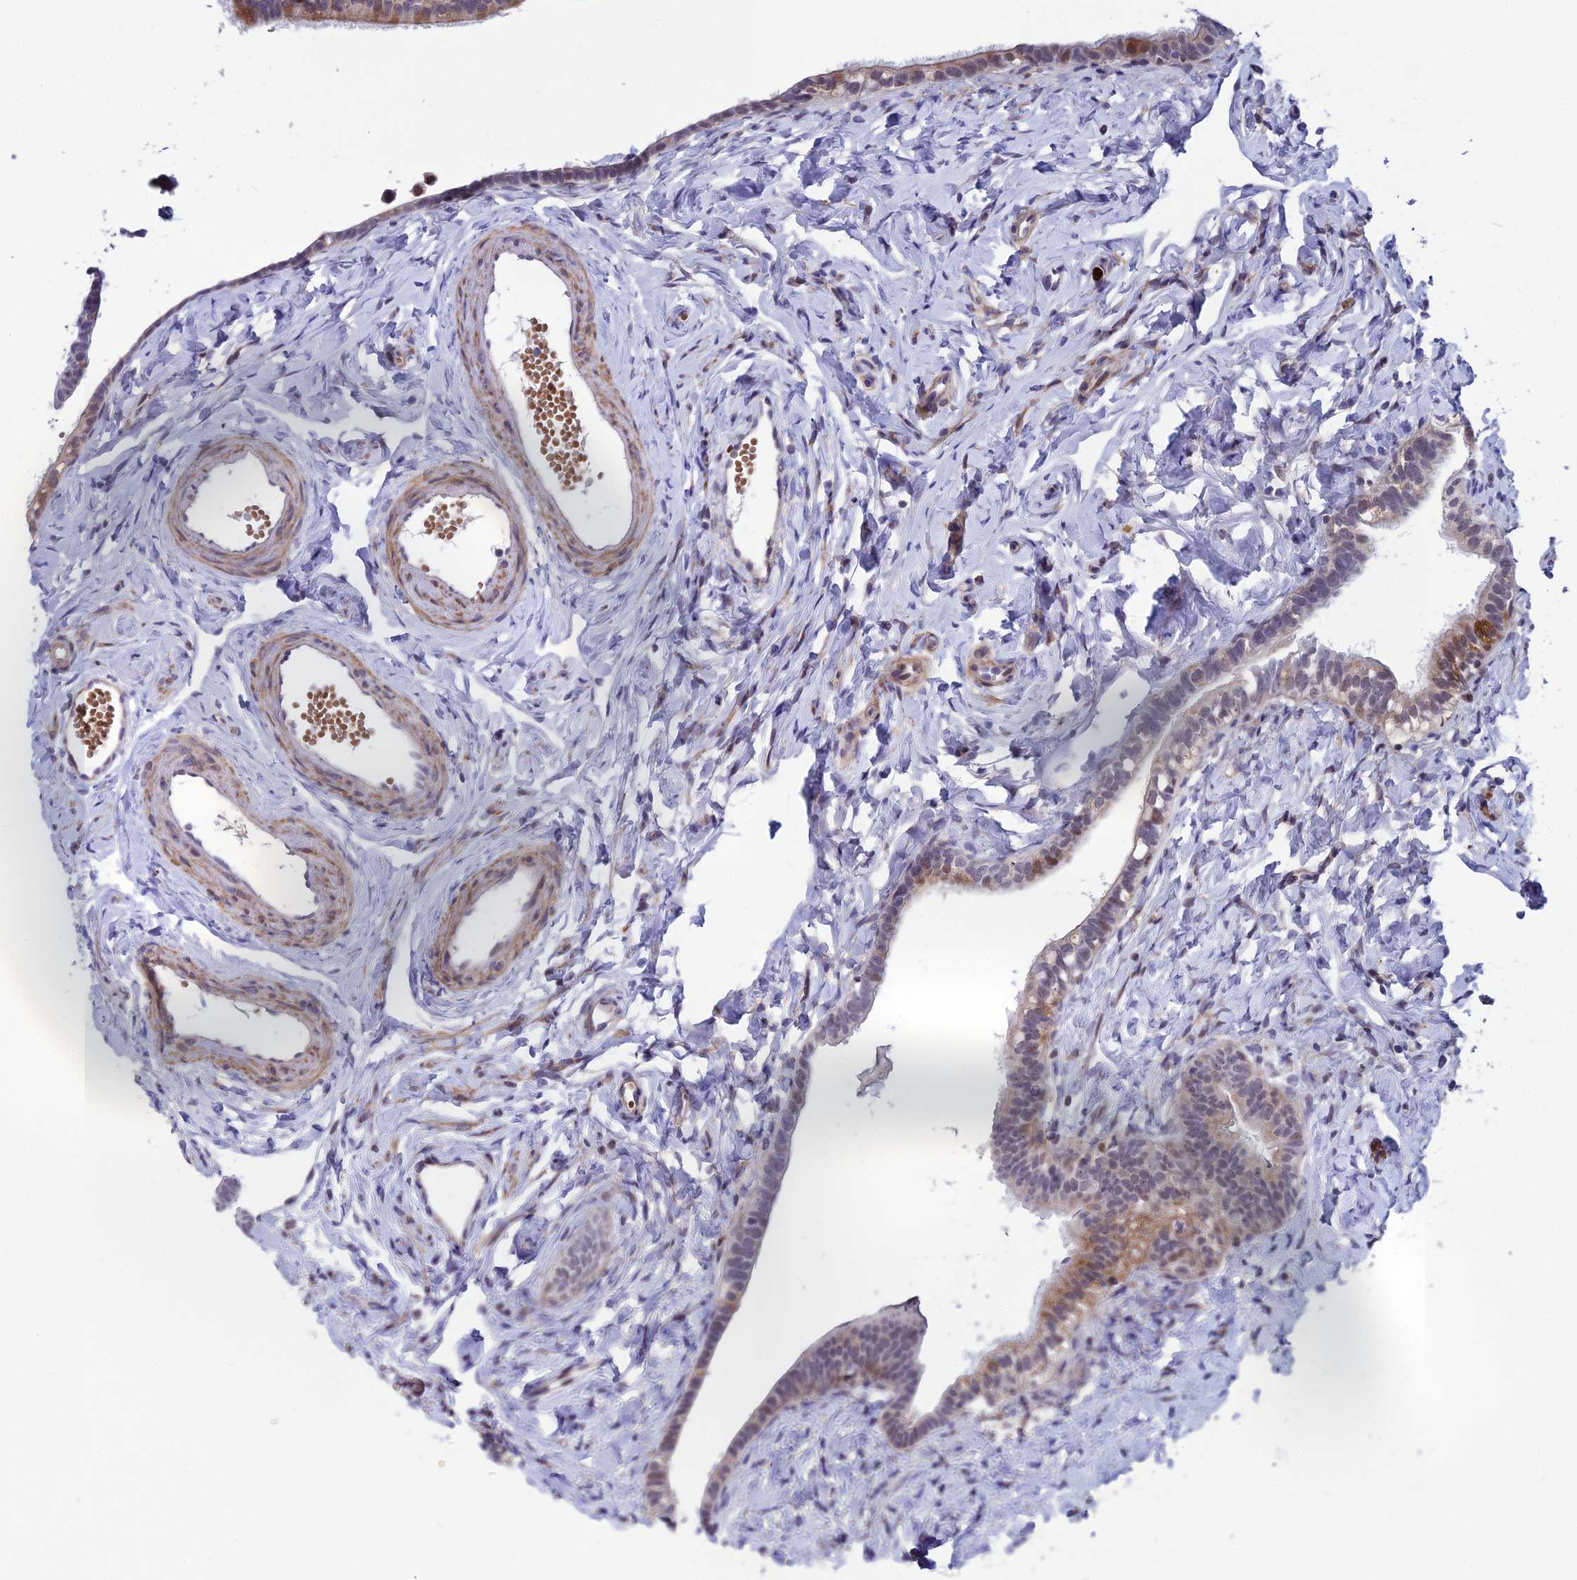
{"staining": {"intensity": "moderate", "quantity": "<25%", "location": "cytoplasmic/membranous,nuclear"}, "tissue": "fallopian tube", "cell_type": "Glandular cells", "image_type": "normal", "snomed": [{"axis": "morphology", "description": "Normal tissue, NOS"}, {"axis": "topography", "description": "Fallopian tube"}], "caption": "Protein analysis of benign fallopian tube shows moderate cytoplasmic/membranous,nuclear positivity in approximately <25% of glandular cells. (Stains: DAB (3,3'-diaminobenzidine) in brown, nuclei in blue, Microscopy: brightfield microscopy at high magnification).", "gene": "COL6A6", "patient": {"sex": "female", "age": 66}}